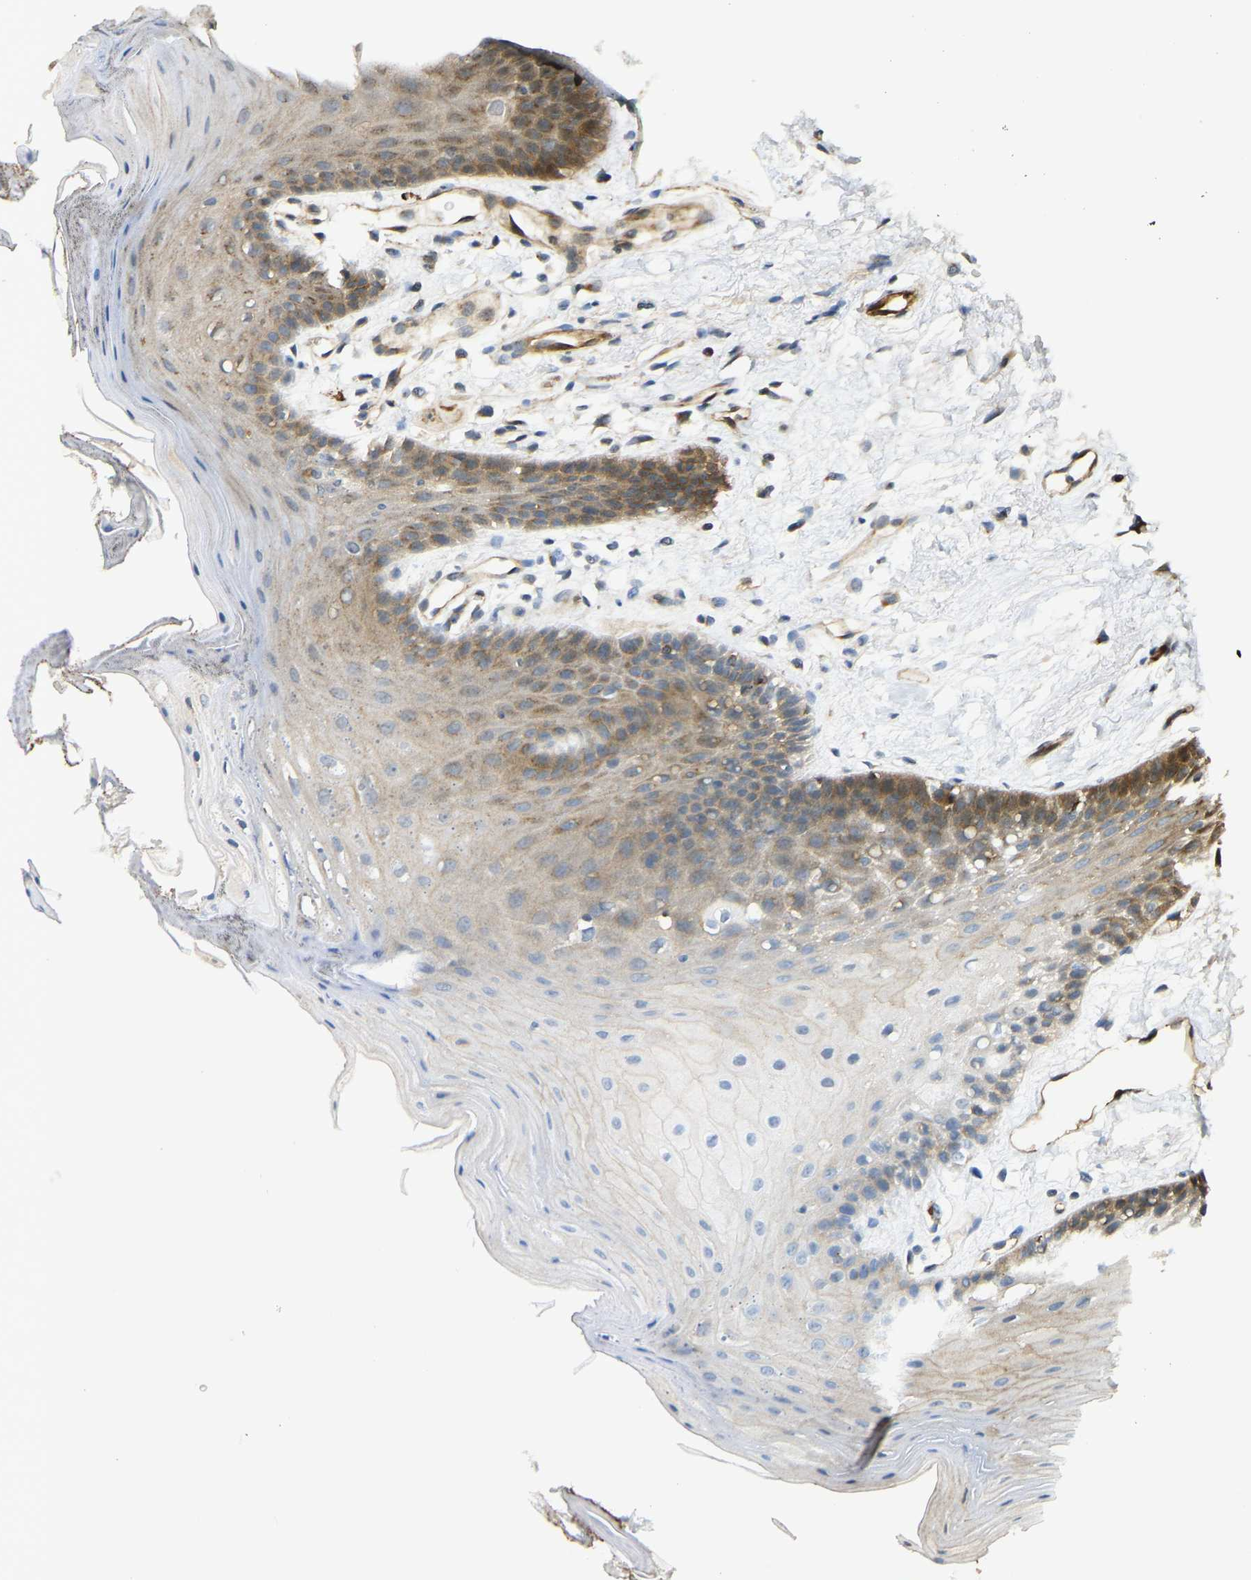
{"staining": {"intensity": "moderate", "quantity": "25%-75%", "location": "cytoplasmic/membranous"}, "tissue": "oral mucosa", "cell_type": "Squamous epithelial cells", "image_type": "normal", "snomed": [{"axis": "morphology", "description": "Normal tissue, NOS"}, {"axis": "morphology", "description": "Squamous cell carcinoma, NOS"}, {"axis": "topography", "description": "Oral tissue"}, {"axis": "topography", "description": "Head-Neck"}], "caption": "A brown stain highlights moderate cytoplasmic/membranous expression of a protein in squamous epithelial cells of unremarkable human oral mucosa. (brown staining indicates protein expression, while blue staining denotes nuclei).", "gene": "KIAA1671", "patient": {"sex": "male", "age": 71}}